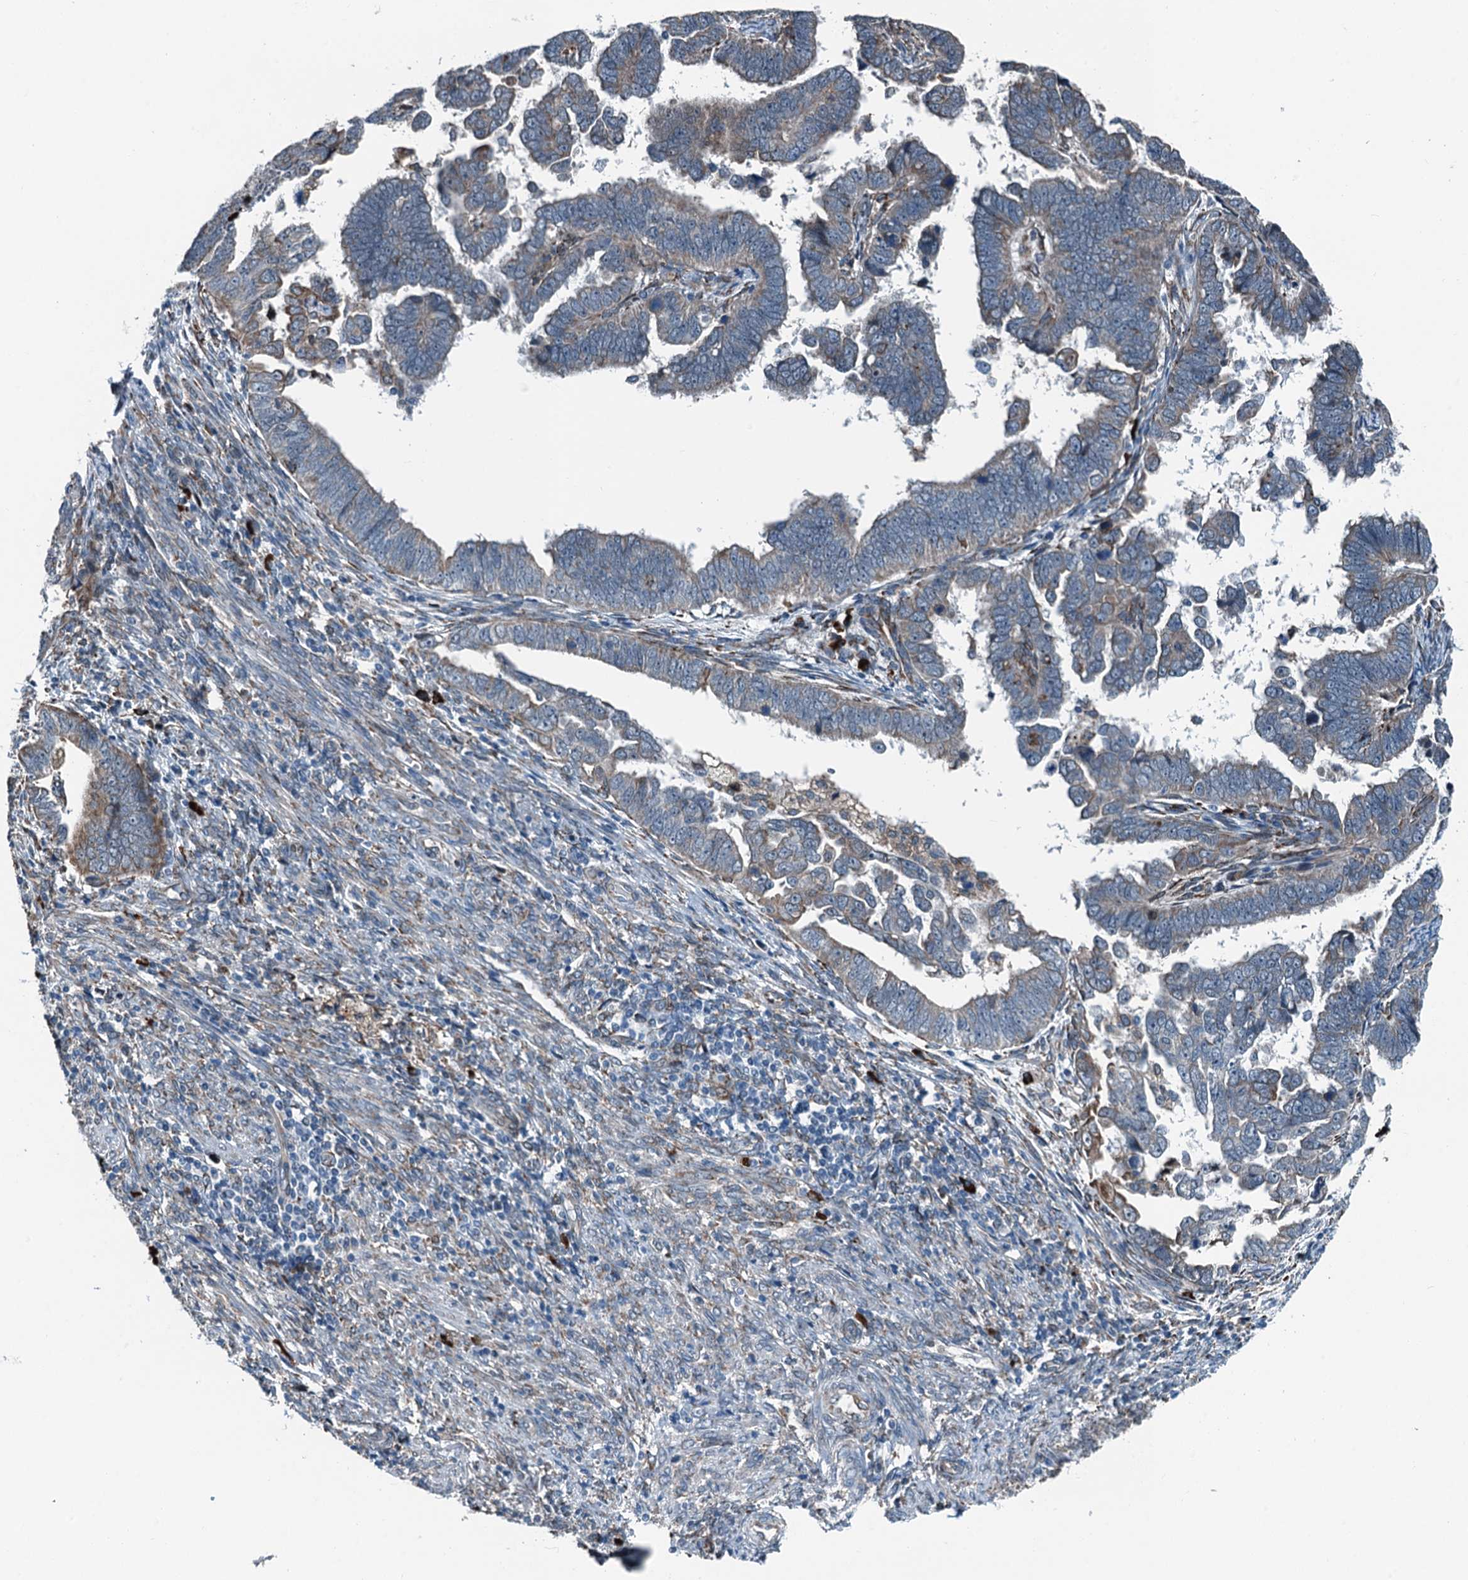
{"staining": {"intensity": "weak", "quantity": "<25%", "location": "cytoplasmic/membranous"}, "tissue": "endometrial cancer", "cell_type": "Tumor cells", "image_type": "cancer", "snomed": [{"axis": "morphology", "description": "Adenocarcinoma, NOS"}, {"axis": "topography", "description": "Endometrium"}], "caption": "Histopathology image shows no significant protein staining in tumor cells of endometrial cancer.", "gene": "TAMALIN", "patient": {"sex": "female", "age": 75}}